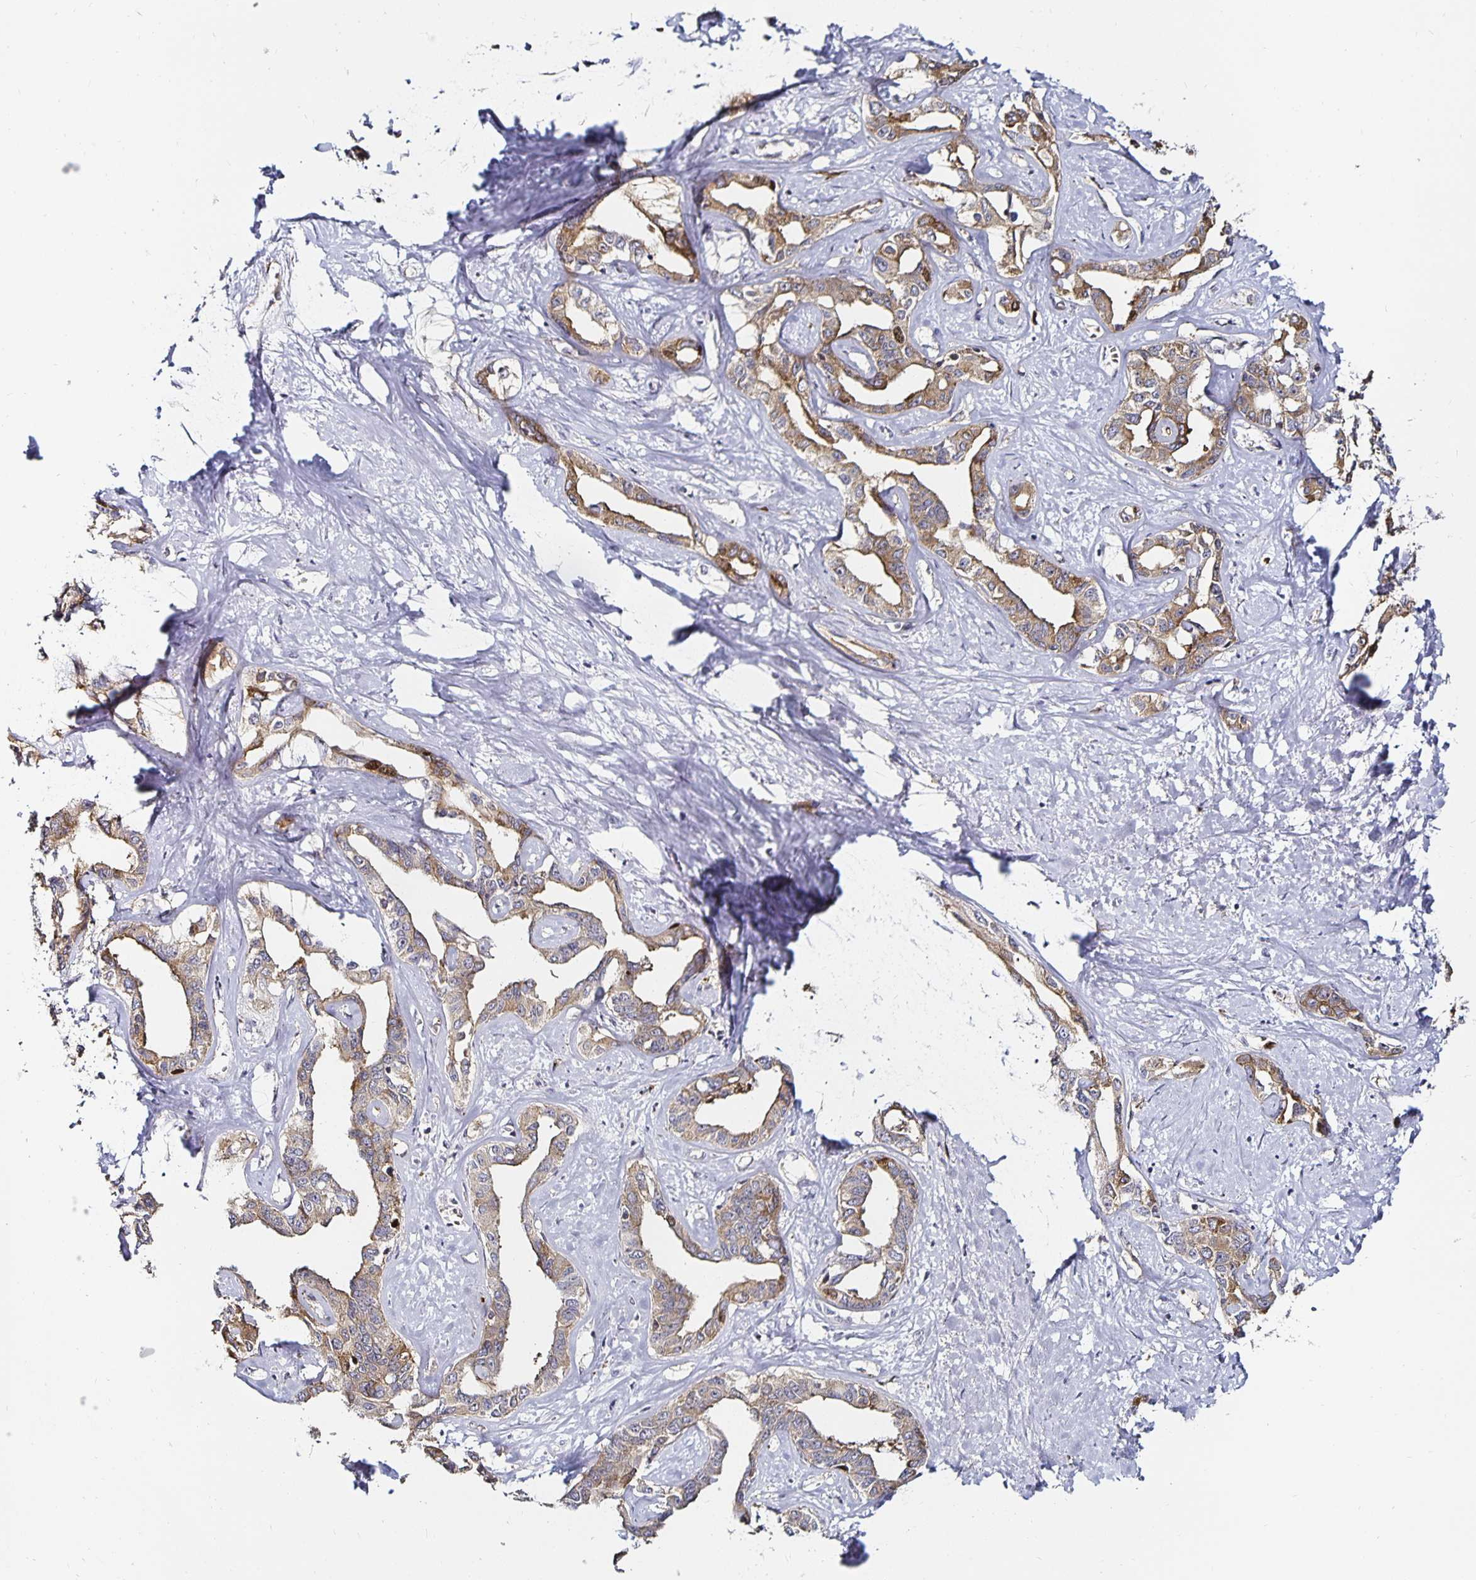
{"staining": {"intensity": "moderate", "quantity": ">75%", "location": "cytoplasmic/membranous"}, "tissue": "liver cancer", "cell_type": "Tumor cells", "image_type": "cancer", "snomed": [{"axis": "morphology", "description": "Cholangiocarcinoma"}, {"axis": "topography", "description": "Liver"}], "caption": "Liver cancer (cholangiocarcinoma) stained for a protein (brown) demonstrates moderate cytoplasmic/membranous positive expression in about >75% of tumor cells.", "gene": "ANLN", "patient": {"sex": "male", "age": 59}}